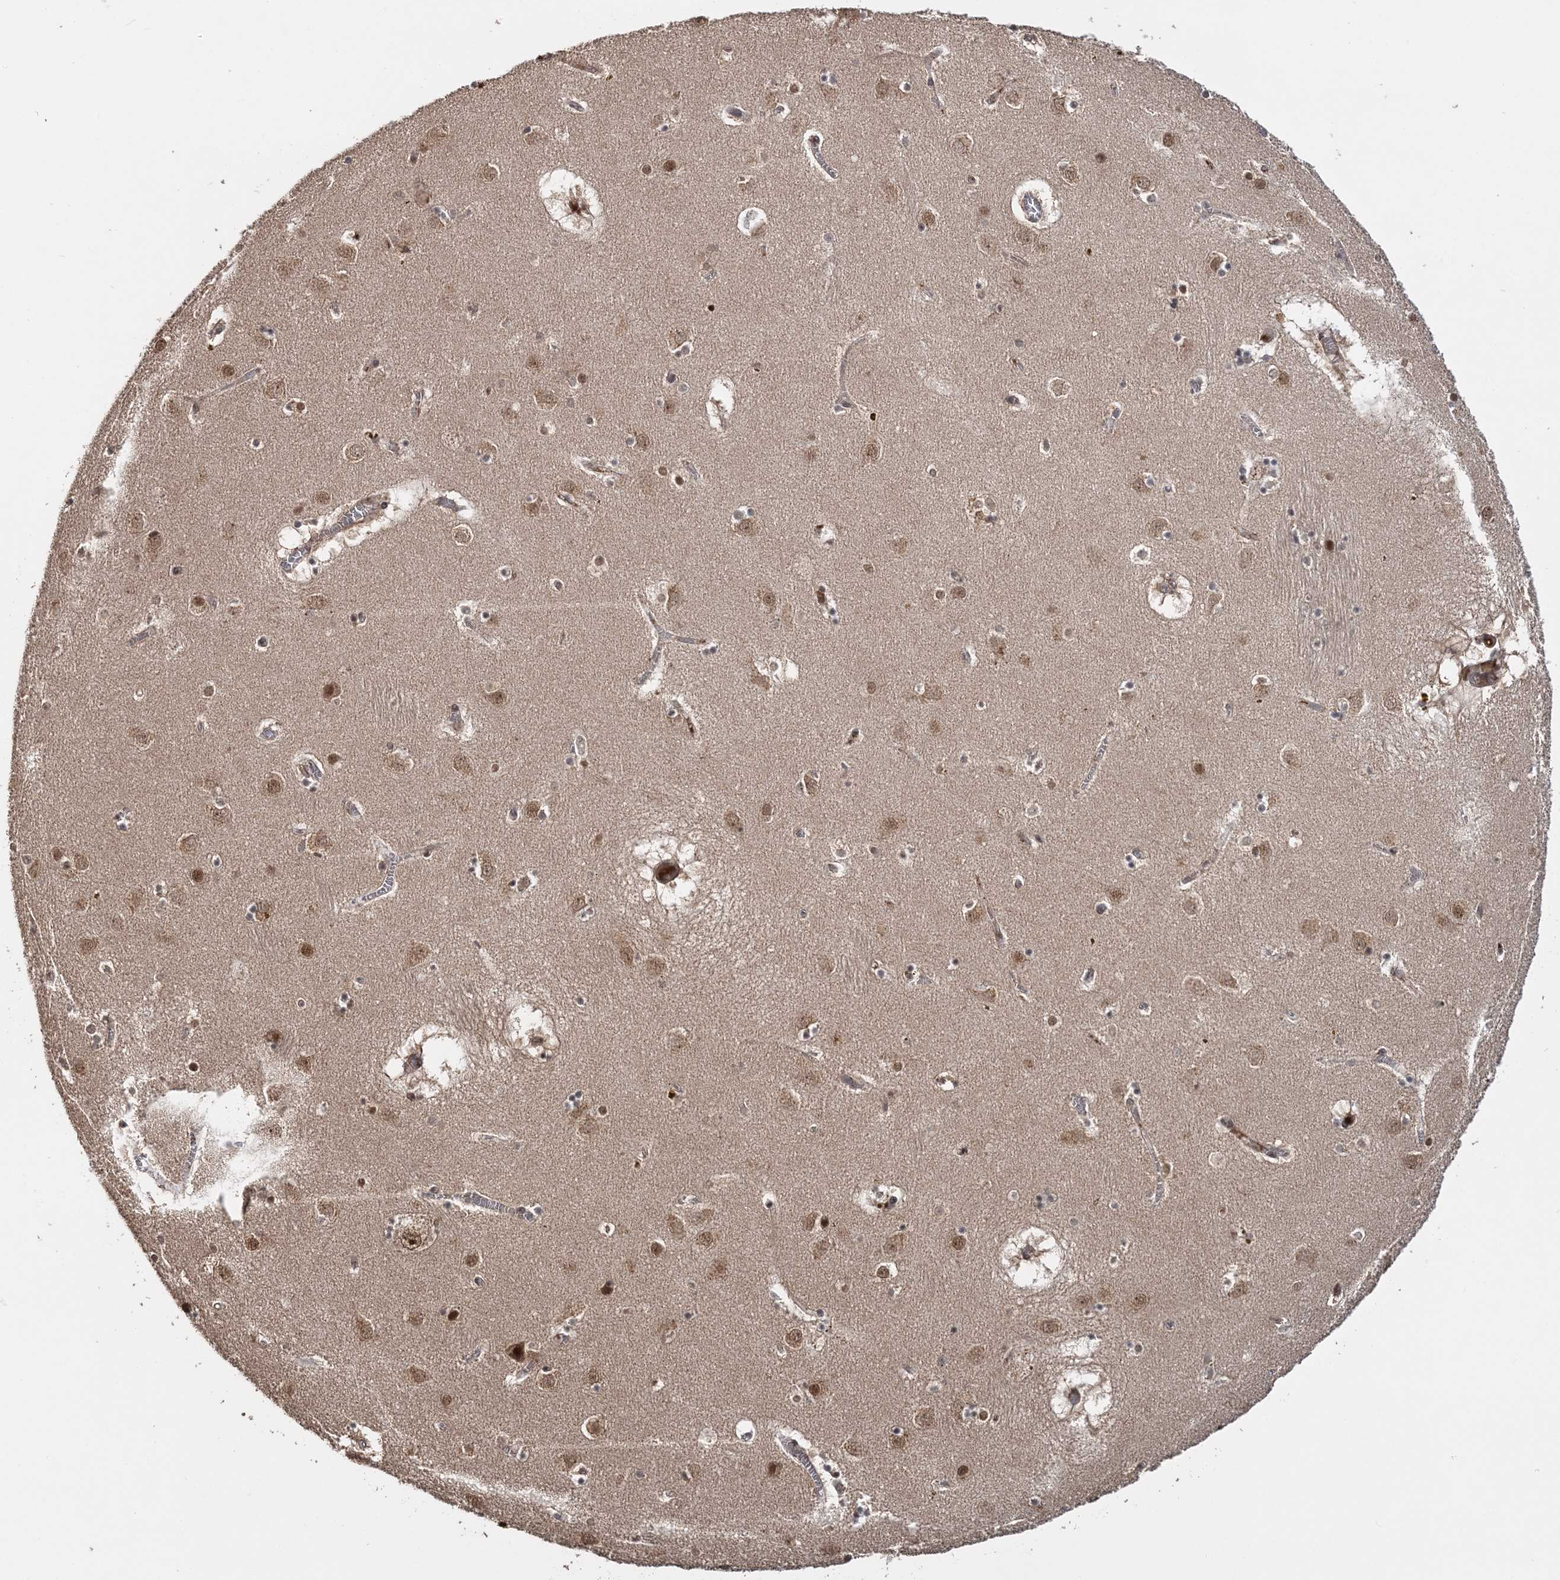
{"staining": {"intensity": "moderate", "quantity": "<25%", "location": "nuclear"}, "tissue": "caudate", "cell_type": "Glial cells", "image_type": "normal", "snomed": [{"axis": "morphology", "description": "Normal tissue, NOS"}, {"axis": "topography", "description": "Lateral ventricle wall"}], "caption": "Immunohistochemistry image of benign caudate stained for a protein (brown), which displays low levels of moderate nuclear positivity in about <25% of glial cells.", "gene": "TSHZ2", "patient": {"sex": "male", "age": 70}}